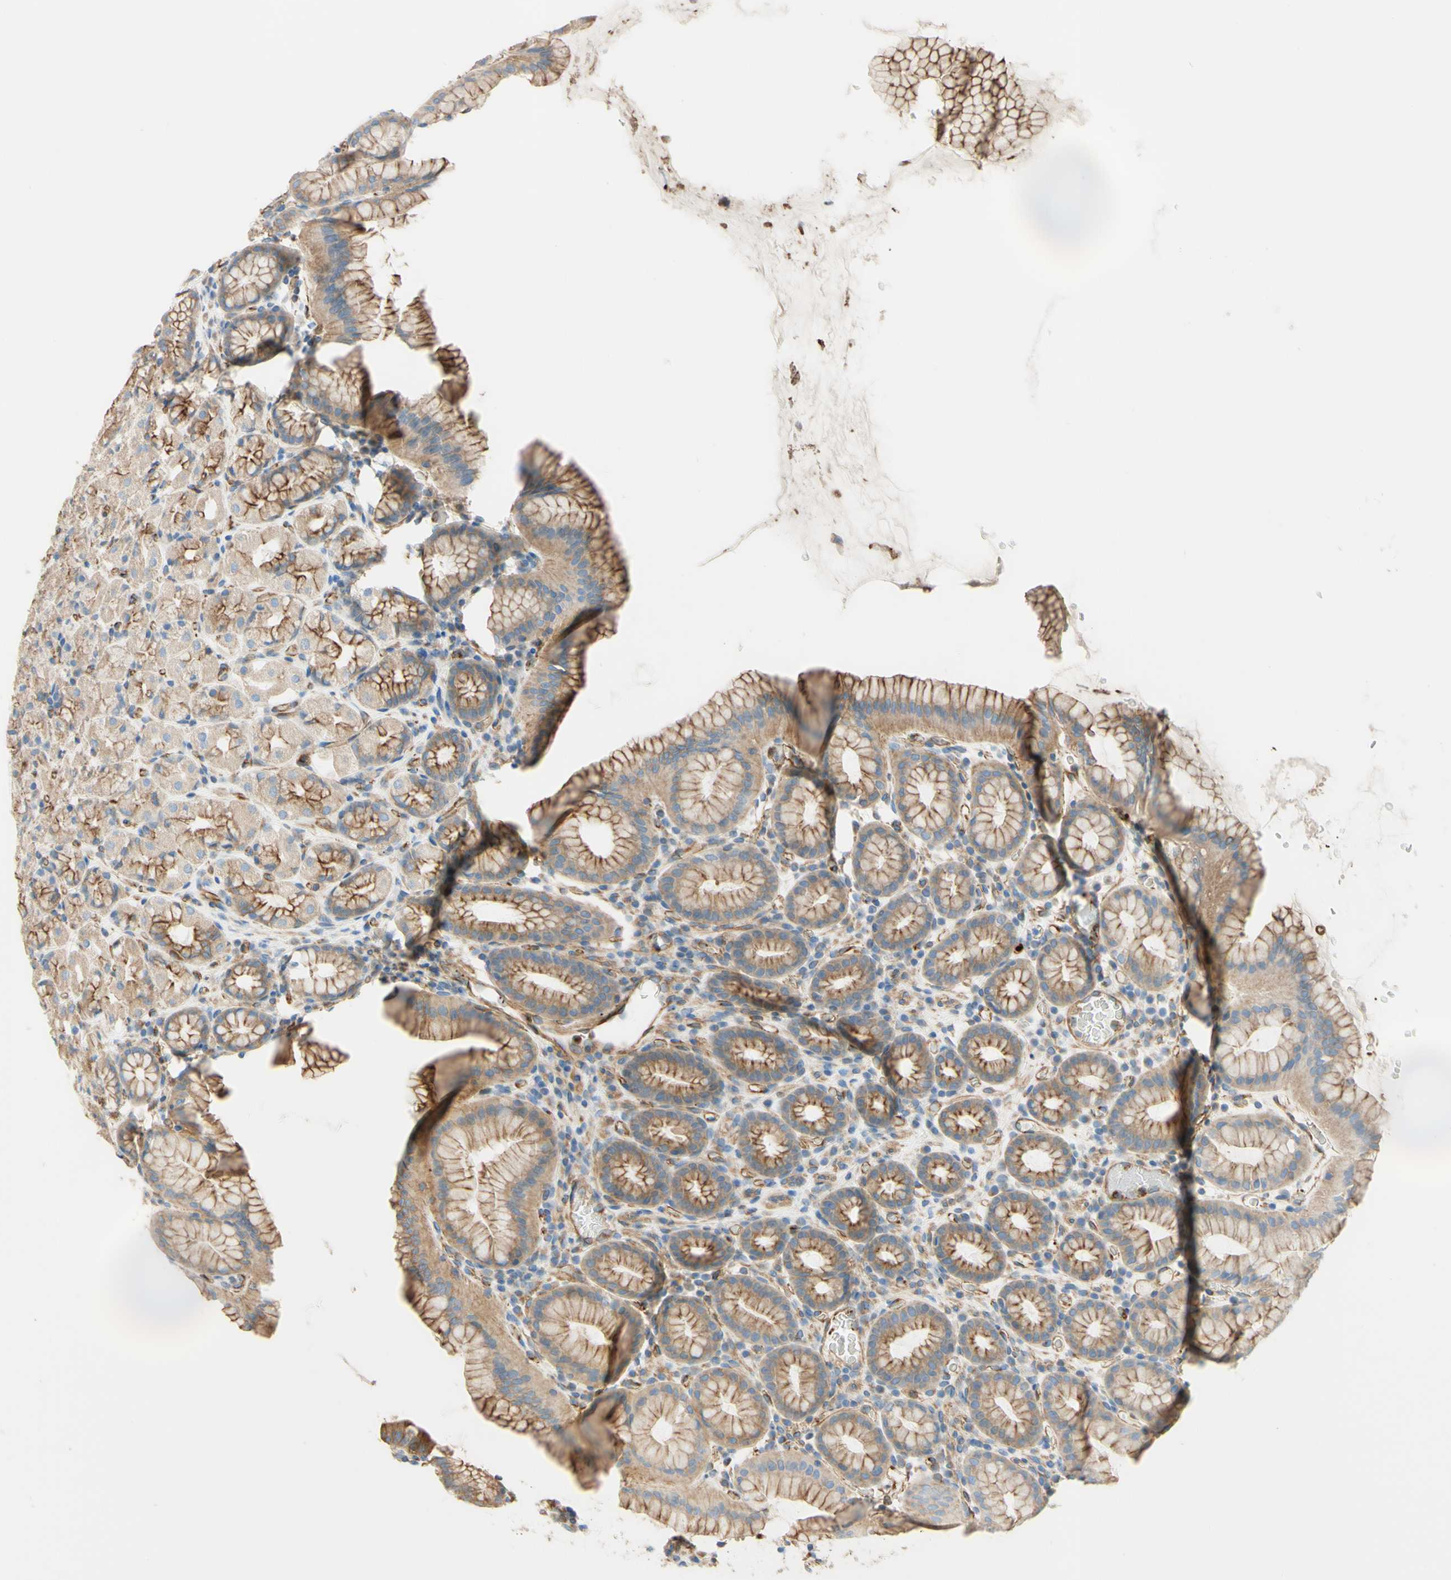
{"staining": {"intensity": "moderate", "quantity": ">75%", "location": "cytoplasmic/membranous"}, "tissue": "stomach", "cell_type": "Glandular cells", "image_type": "normal", "snomed": [{"axis": "morphology", "description": "Normal tissue, NOS"}, {"axis": "topography", "description": "Stomach, upper"}], "caption": "Immunohistochemistry (IHC) of benign stomach demonstrates medium levels of moderate cytoplasmic/membranous expression in about >75% of glandular cells. (brown staining indicates protein expression, while blue staining denotes nuclei).", "gene": "ENDOD1", "patient": {"sex": "male", "age": 68}}